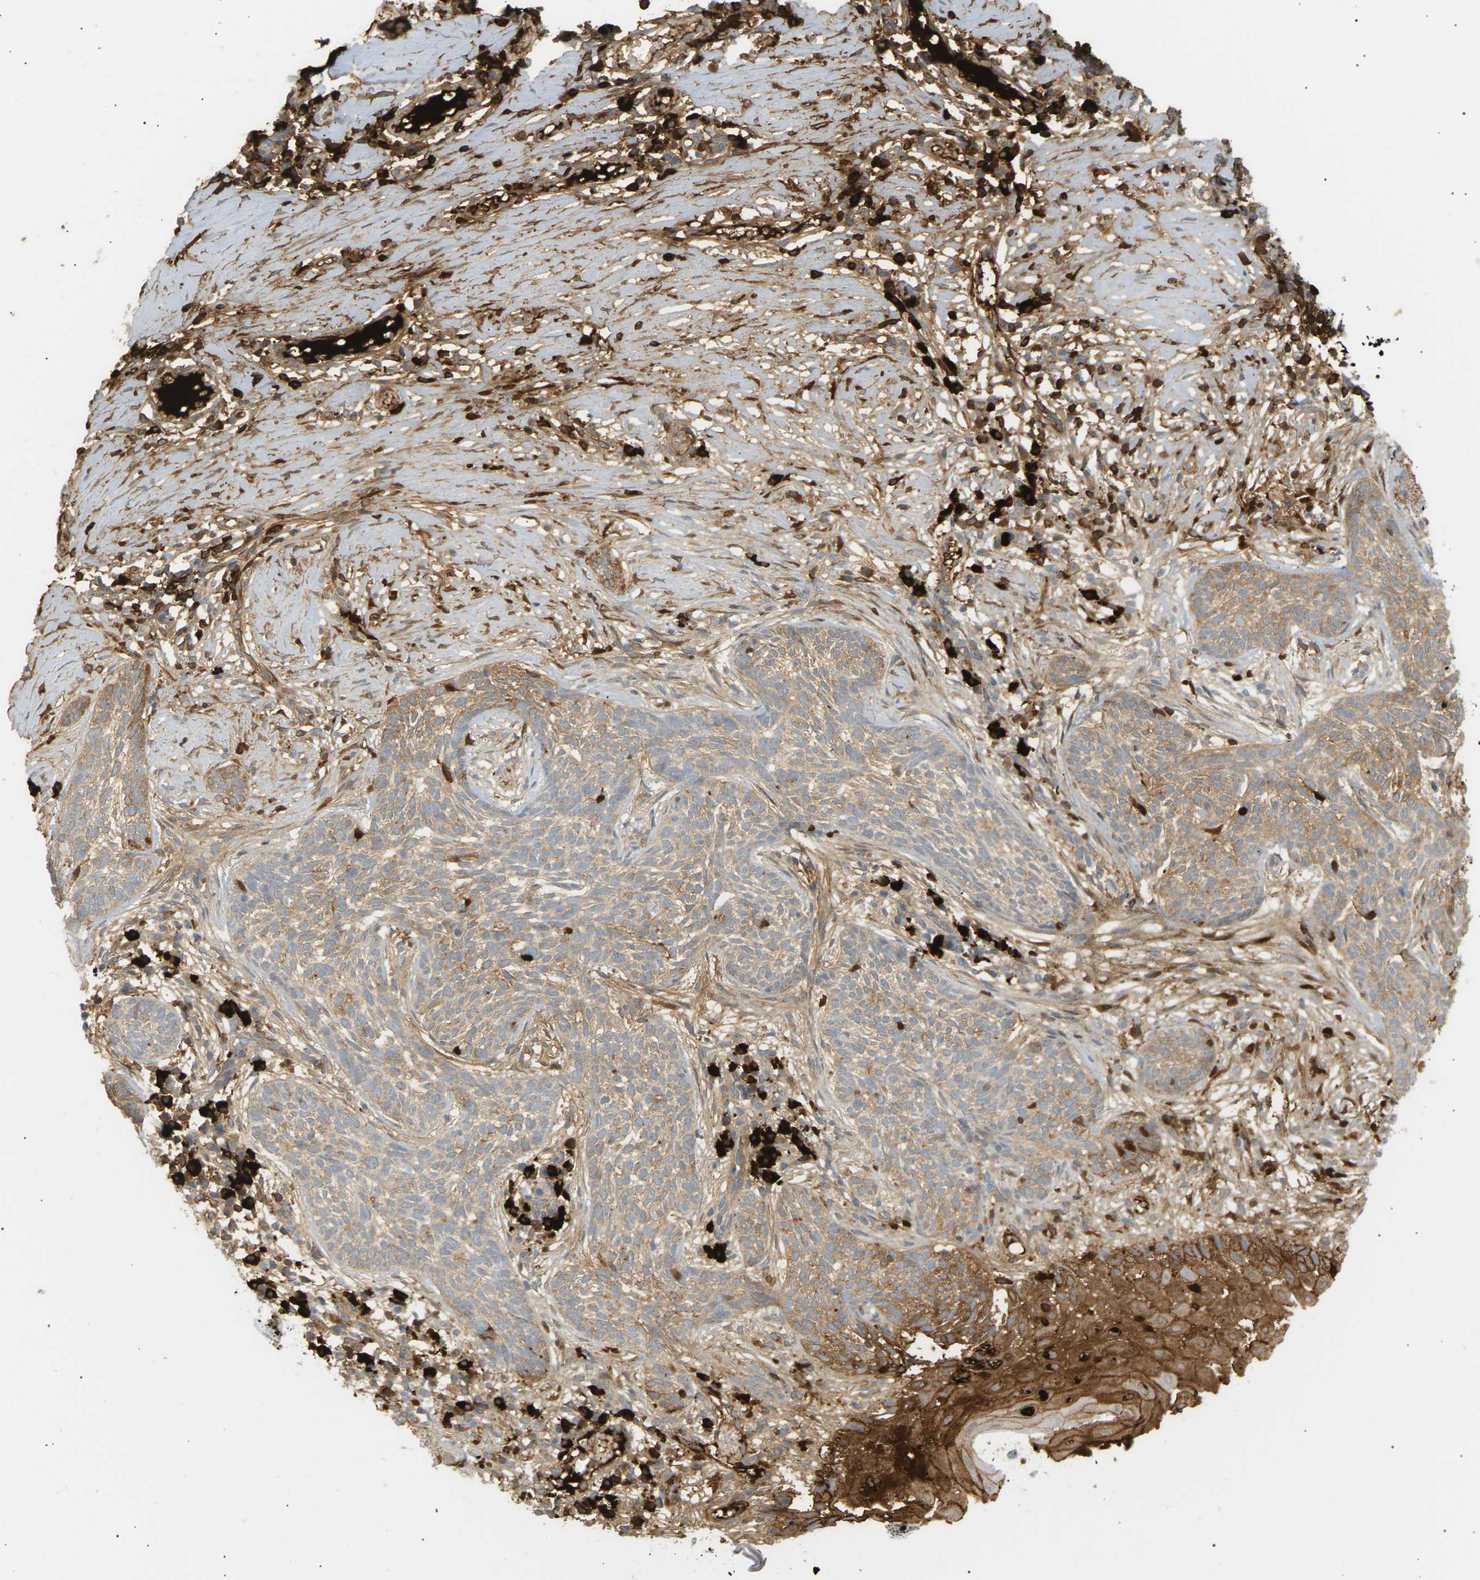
{"staining": {"intensity": "moderate", "quantity": ">75%", "location": "cytoplasmic/membranous"}, "tissue": "skin cancer", "cell_type": "Tumor cells", "image_type": "cancer", "snomed": [{"axis": "morphology", "description": "Basal cell carcinoma"}, {"axis": "topography", "description": "Skin"}], "caption": "Skin cancer (basal cell carcinoma) stained with a protein marker reveals moderate staining in tumor cells.", "gene": "IGLC3", "patient": {"sex": "female", "age": 59}}